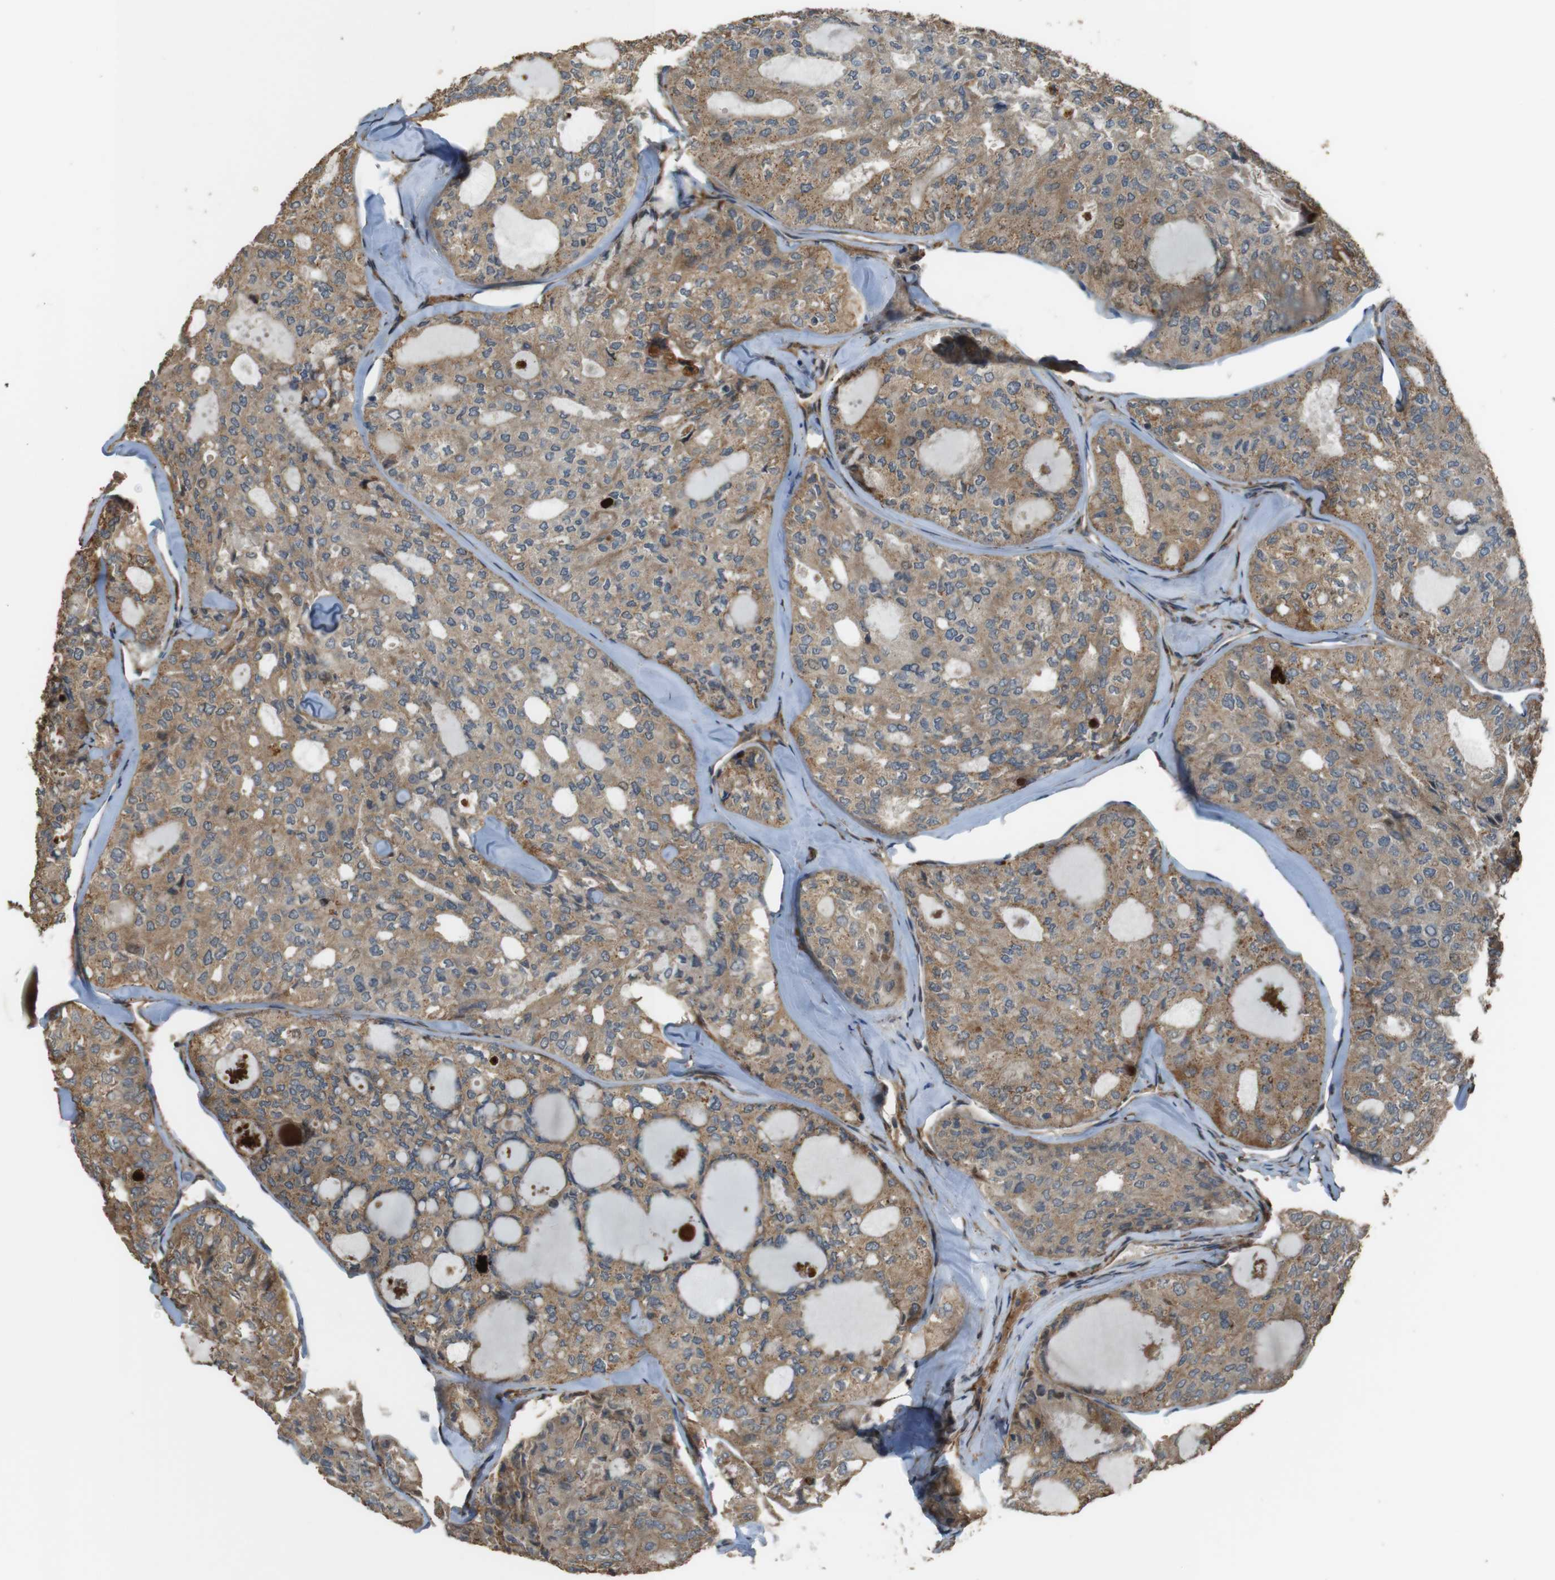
{"staining": {"intensity": "moderate", "quantity": ">75%", "location": "cytoplasmic/membranous"}, "tissue": "thyroid cancer", "cell_type": "Tumor cells", "image_type": "cancer", "snomed": [{"axis": "morphology", "description": "Follicular adenoma carcinoma, NOS"}, {"axis": "topography", "description": "Thyroid gland"}], "caption": "Thyroid cancer (follicular adenoma carcinoma) stained with a protein marker reveals moderate staining in tumor cells.", "gene": "MSRB3", "patient": {"sex": "male", "age": 75}}